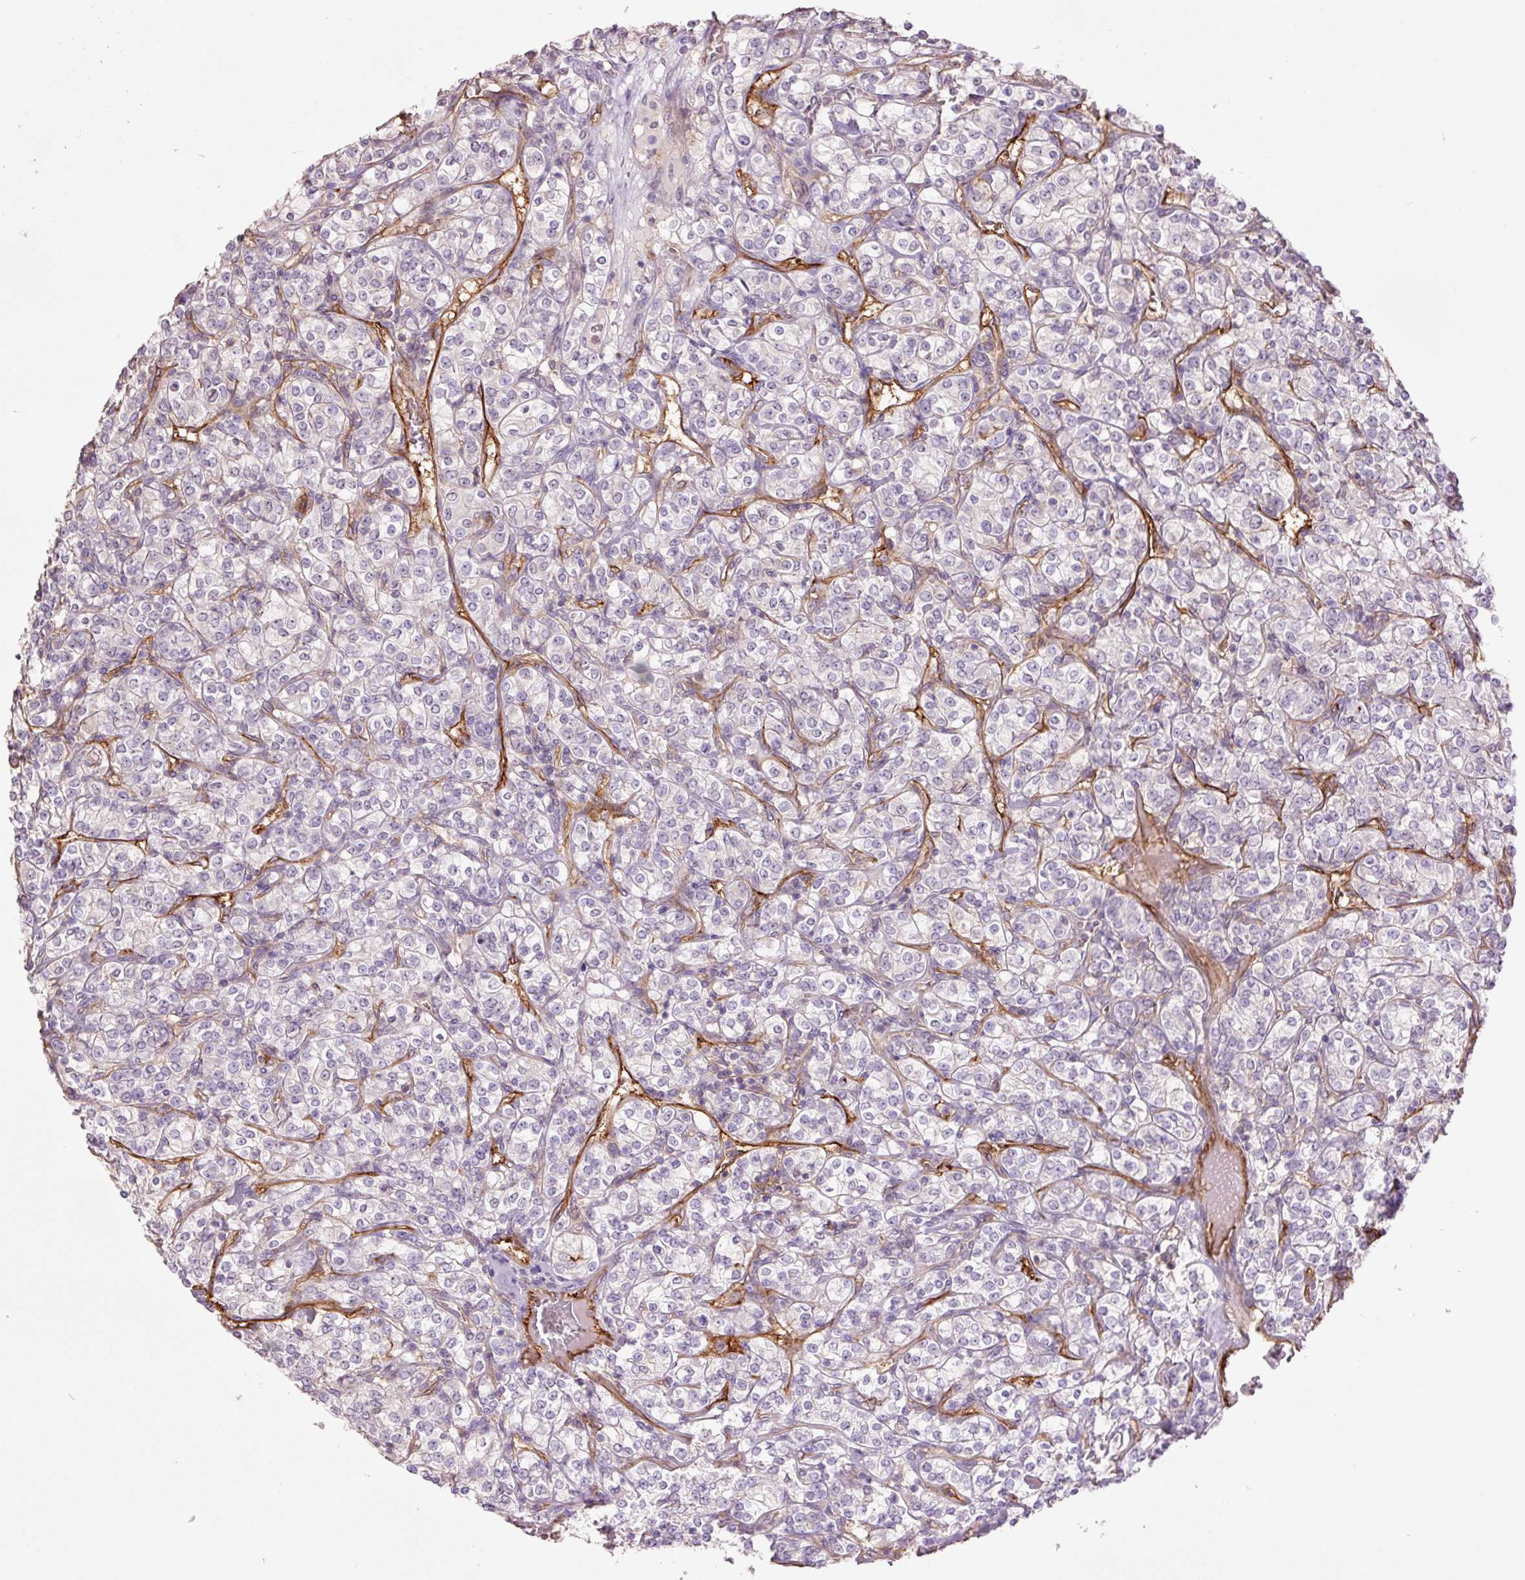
{"staining": {"intensity": "negative", "quantity": "none", "location": "none"}, "tissue": "renal cancer", "cell_type": "Tumor cells", "image_type": "cancer", "snomed": [{"axis": "morphology", "description": "Adenocarcinoma, NOS"}, {"axis": "topography", "description": "Kidney"}], "caption": "Tumor cells are negative for brown protein staining in adenocarcinoma (renal). (Stains: DAB IHC with hematoxylin counter stain, Microscopy: brightfield microscopy at high magnification).", "gene": "SLC1A4", "patient": {"sex": "male", "age": 77}}